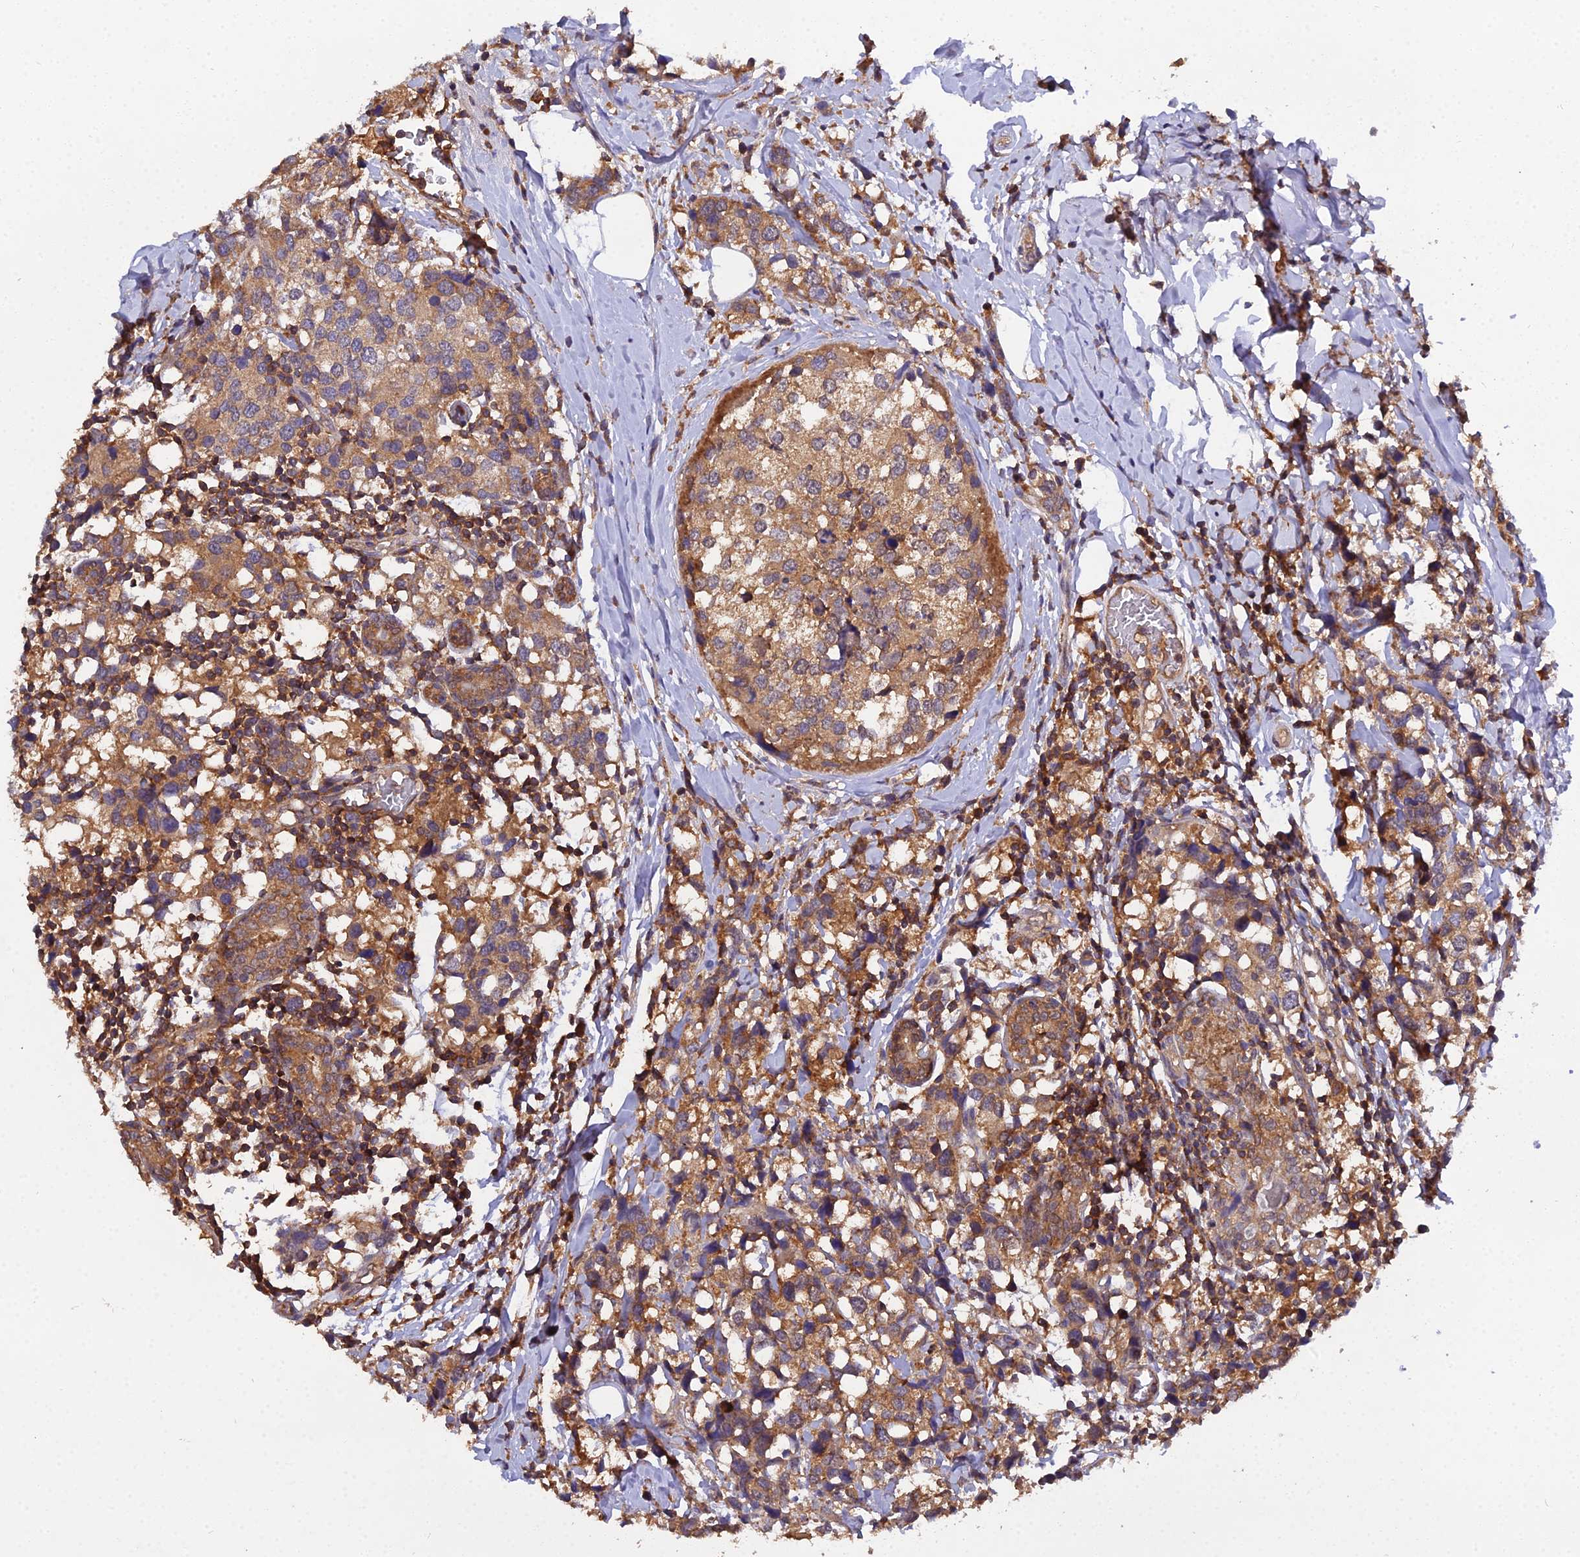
{"staining": {"intensity": "moderate", "quantity": ">75%", "location": "cytoplasmic/membranous"}, "tissue": "breast cancer", "cell_type": "Tumor cells", "image_type": "cancer", "snomed": [{"axis": "morphology", "description": "Lobular carcinoma"}, {"axis": "topography", "description": "Breast"}], "caption": "Moderate cytoplasmic/membranous positivity for a protein is appreciated in approximately >75% of tumor cells of breast cancer (lobular carcinoma) using immunohistochemistry (IHC).", "gene": "TMEM258", "patient": {"sex": "female", "age": 59}}